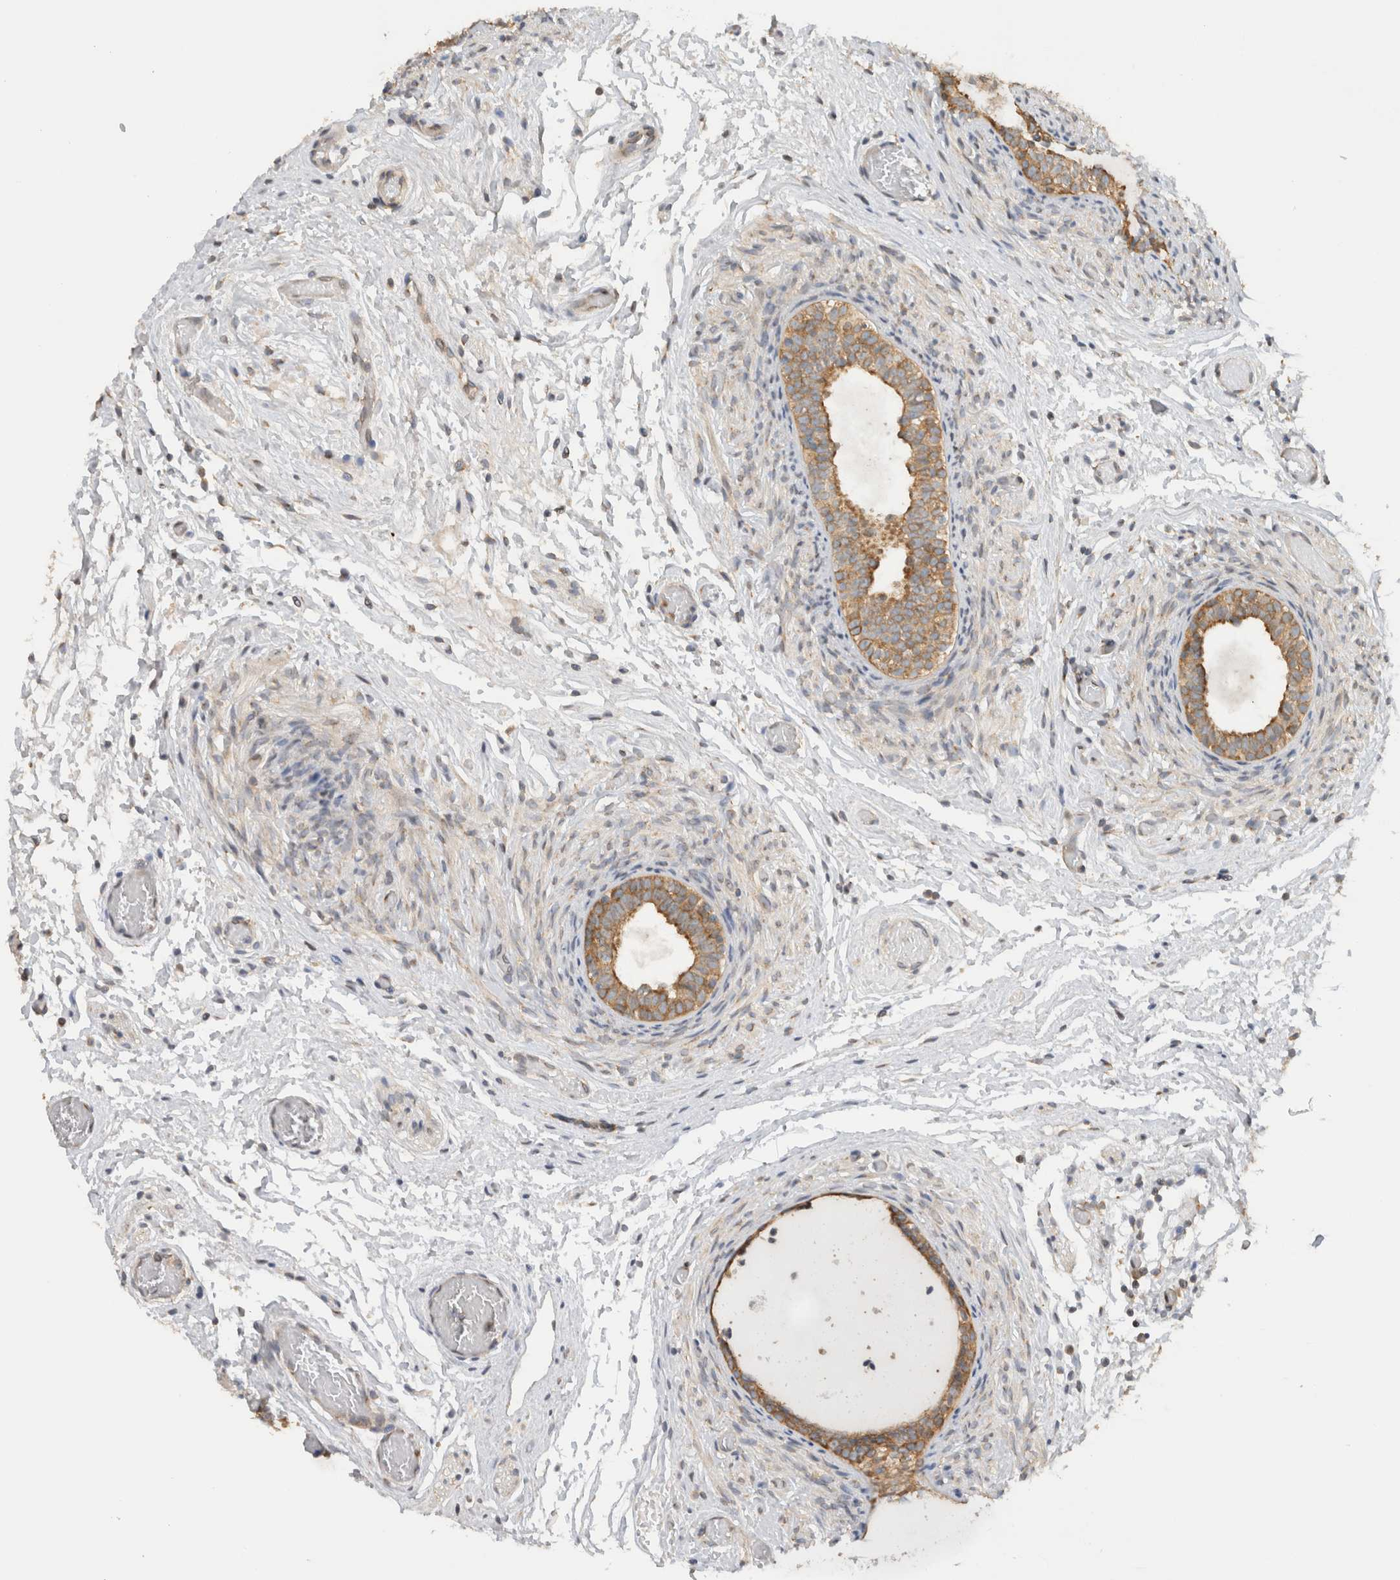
{"staining": {"intensity": "moderate", "quantity": ">75%", "location": "cytoplasmic/membranous"}, "tissue": "epididymis", "cell_type": "Glandular cells", "image_type": "normal", "snomed": [{"axis": "morphology", "description": "Normal tissue, NOS"}, {"axis": "topography", "description": "Epididymis"}], "caption": "IHC staining of benign epididymis, which exhibits medium levels of moderate cytoplasmic/membranous expression in approximately >75% of glandular cells indicating moderate cytoplasmic/membranous protein staining. The staining was performed using DAB (3,3'-diaminobenzidine) (brown) for protein detection and nuclei were counterstained in hematoxylin (blue).", "gene": "PUM1", "patient": {"sex": "male", "age": 5}}